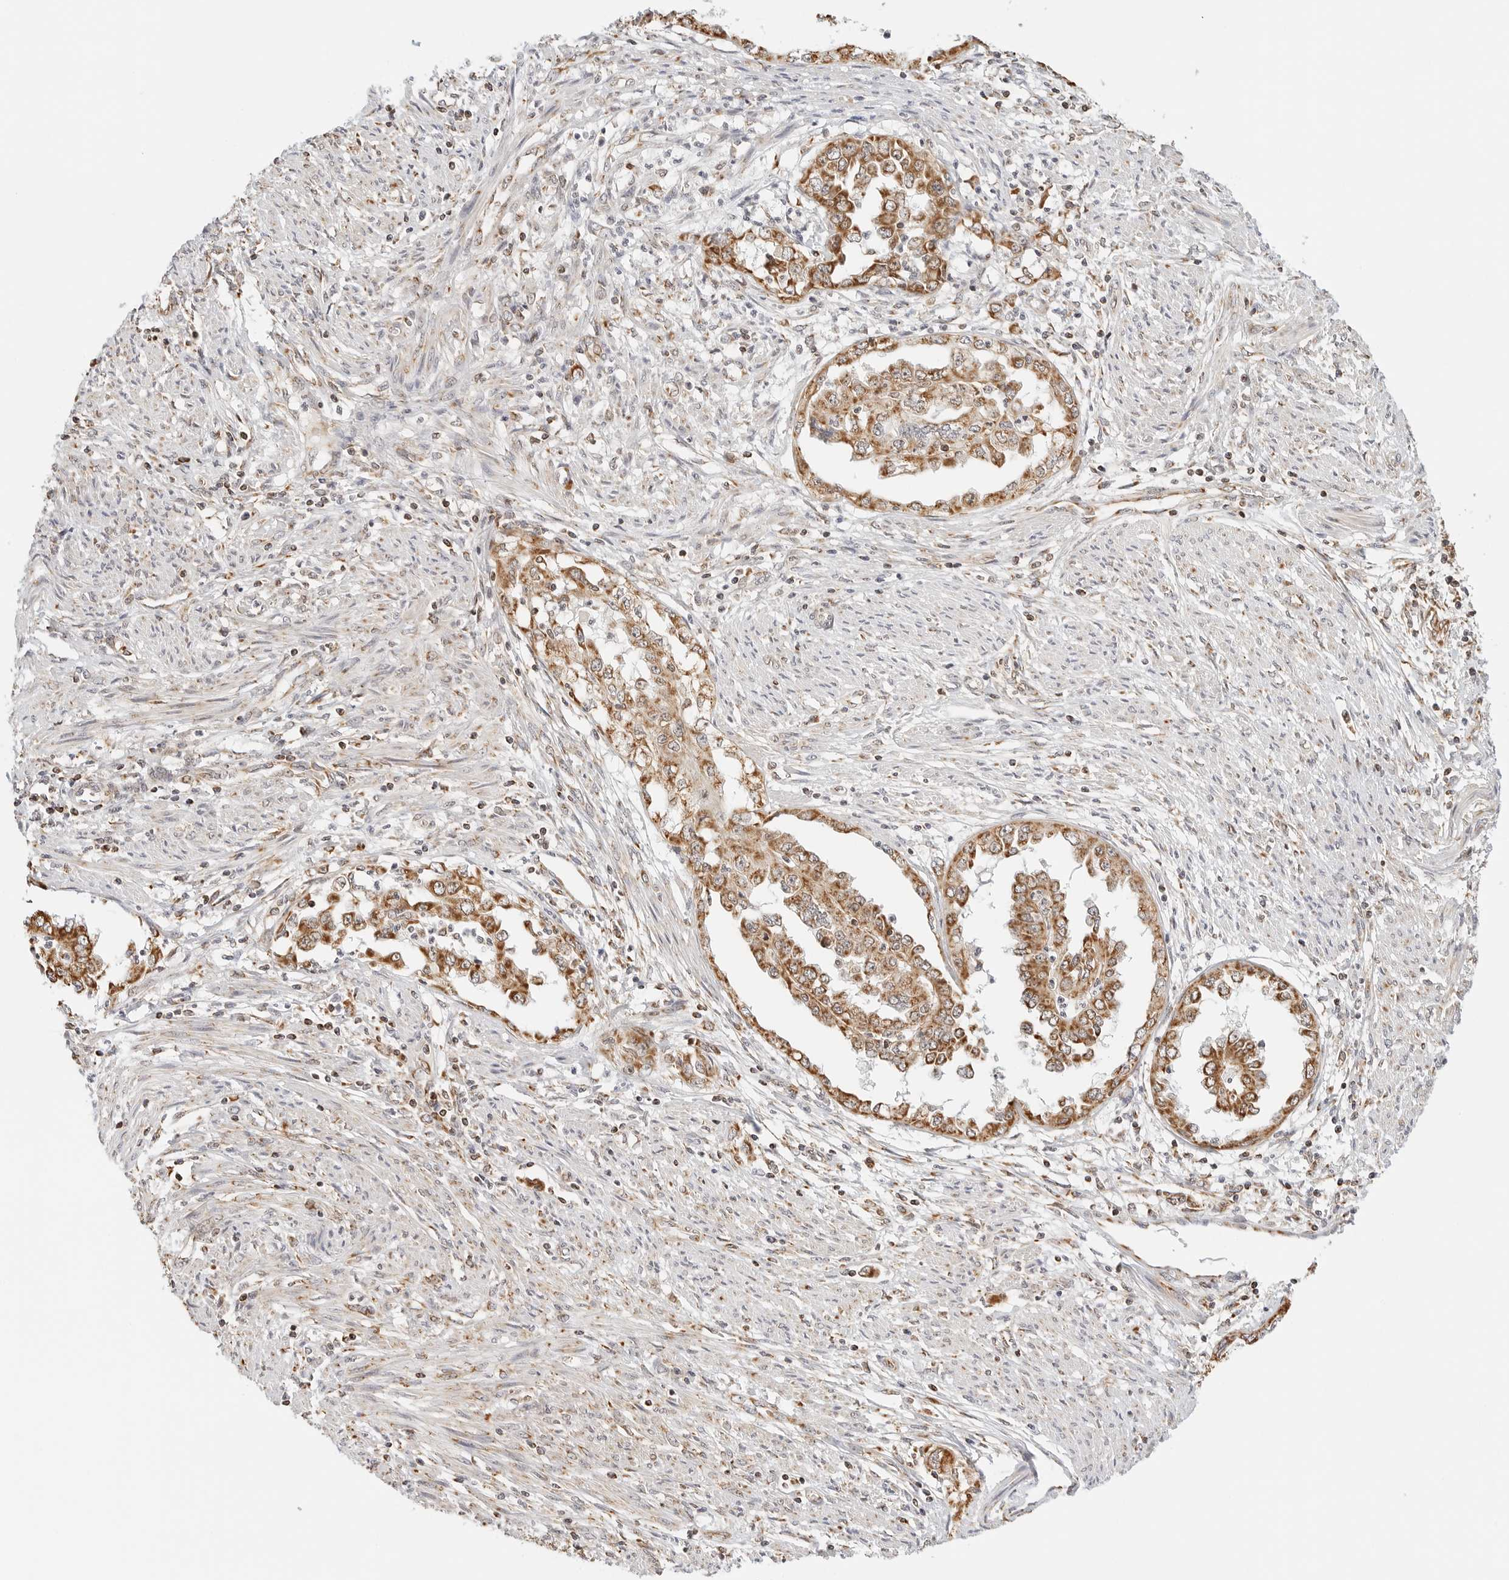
{"staining": {"intensity": "moderate", "quantity": ">75%", "location": "cytoplasmic/membranous"}, "tissue": "endometrial cancer", "cell_type": "Tumor cells", "image_type": "cancer", "snomed": [{"axis": "morphology", "description": "Adenocarcinoma, NOS"}, {"axis": "topography", "description": "Endometrium"}], "caption": "Human endometrial adenocarcinoma stained with a brown dye shows moderate cytoplasmic/membranous positive expression in about >75% of tumor cells.", "gene": "ATL1", "patient": {"sex": "female", "age": 85}}